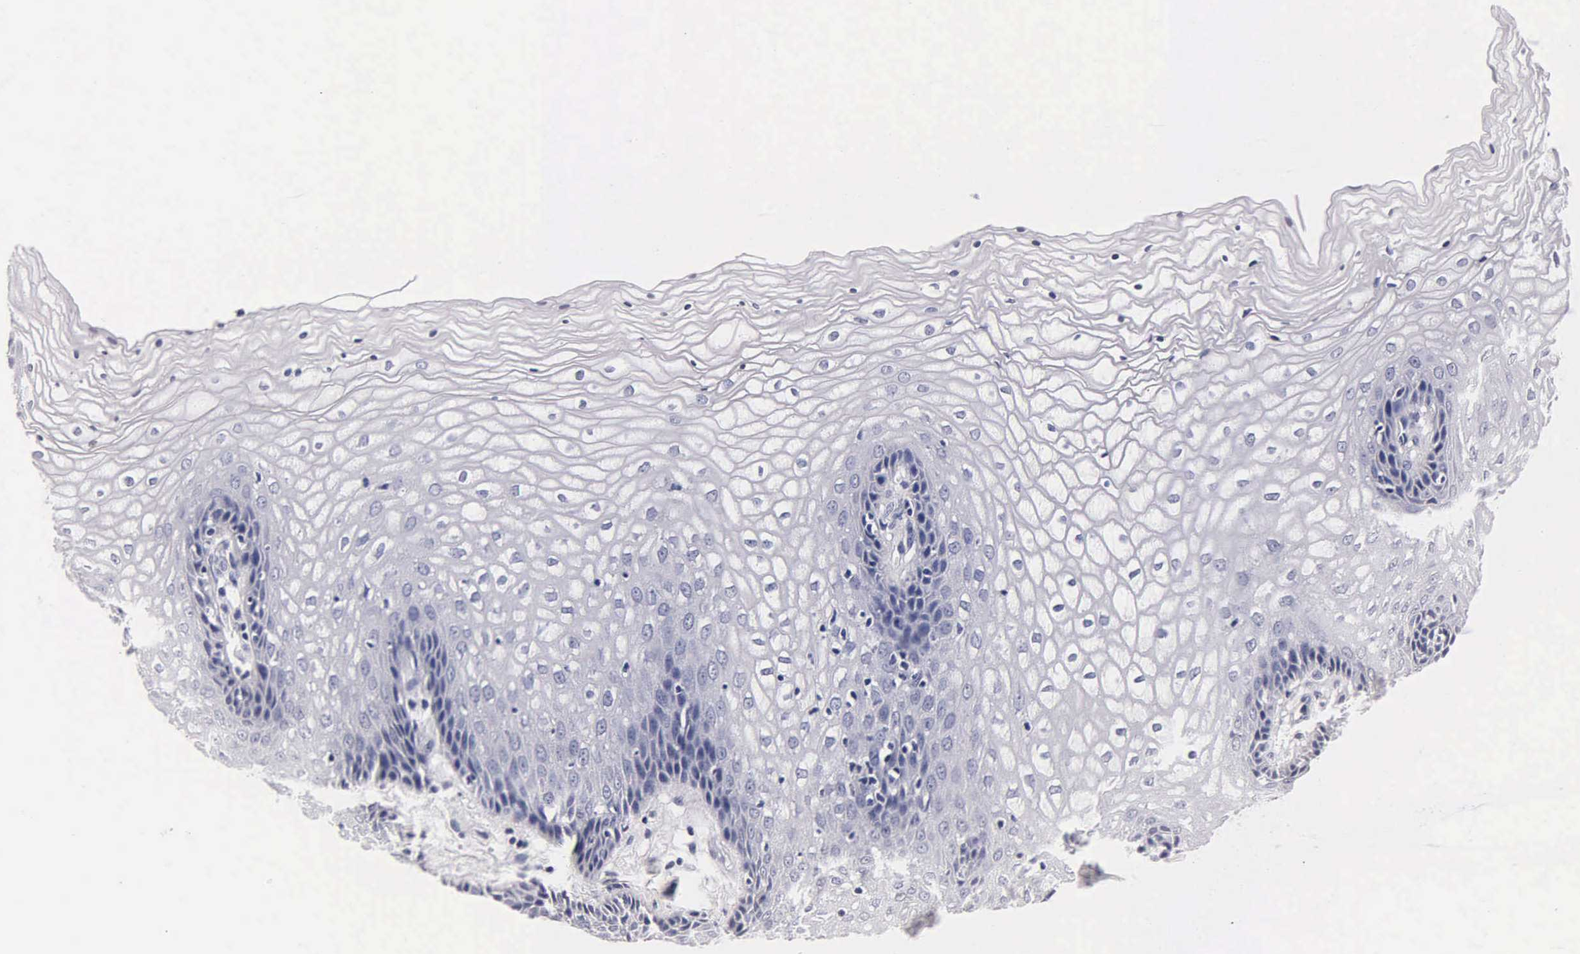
{"staining": {"intensity": "negative", "quantity": "none", "location": "none"}, "tissue": "vagina", "cell_type": "Squamous epithelial cells", "image_type": "normal", "snomed": [{"axis": "morphology", "description": "Normal tissue, NOS"}, {"axis": "topography", "description": "Vagina"}], "caption": "This is a micrograph of IHC staining of normal vagina, which shows no positivity in squamous epithelial cells. (Stains: DAB IHC with hematoxylin counter stain, Microscopy: brightfield microscopy at high magnification).", "gene": "INS", "patient": {"sex": "female", "age": 34}}